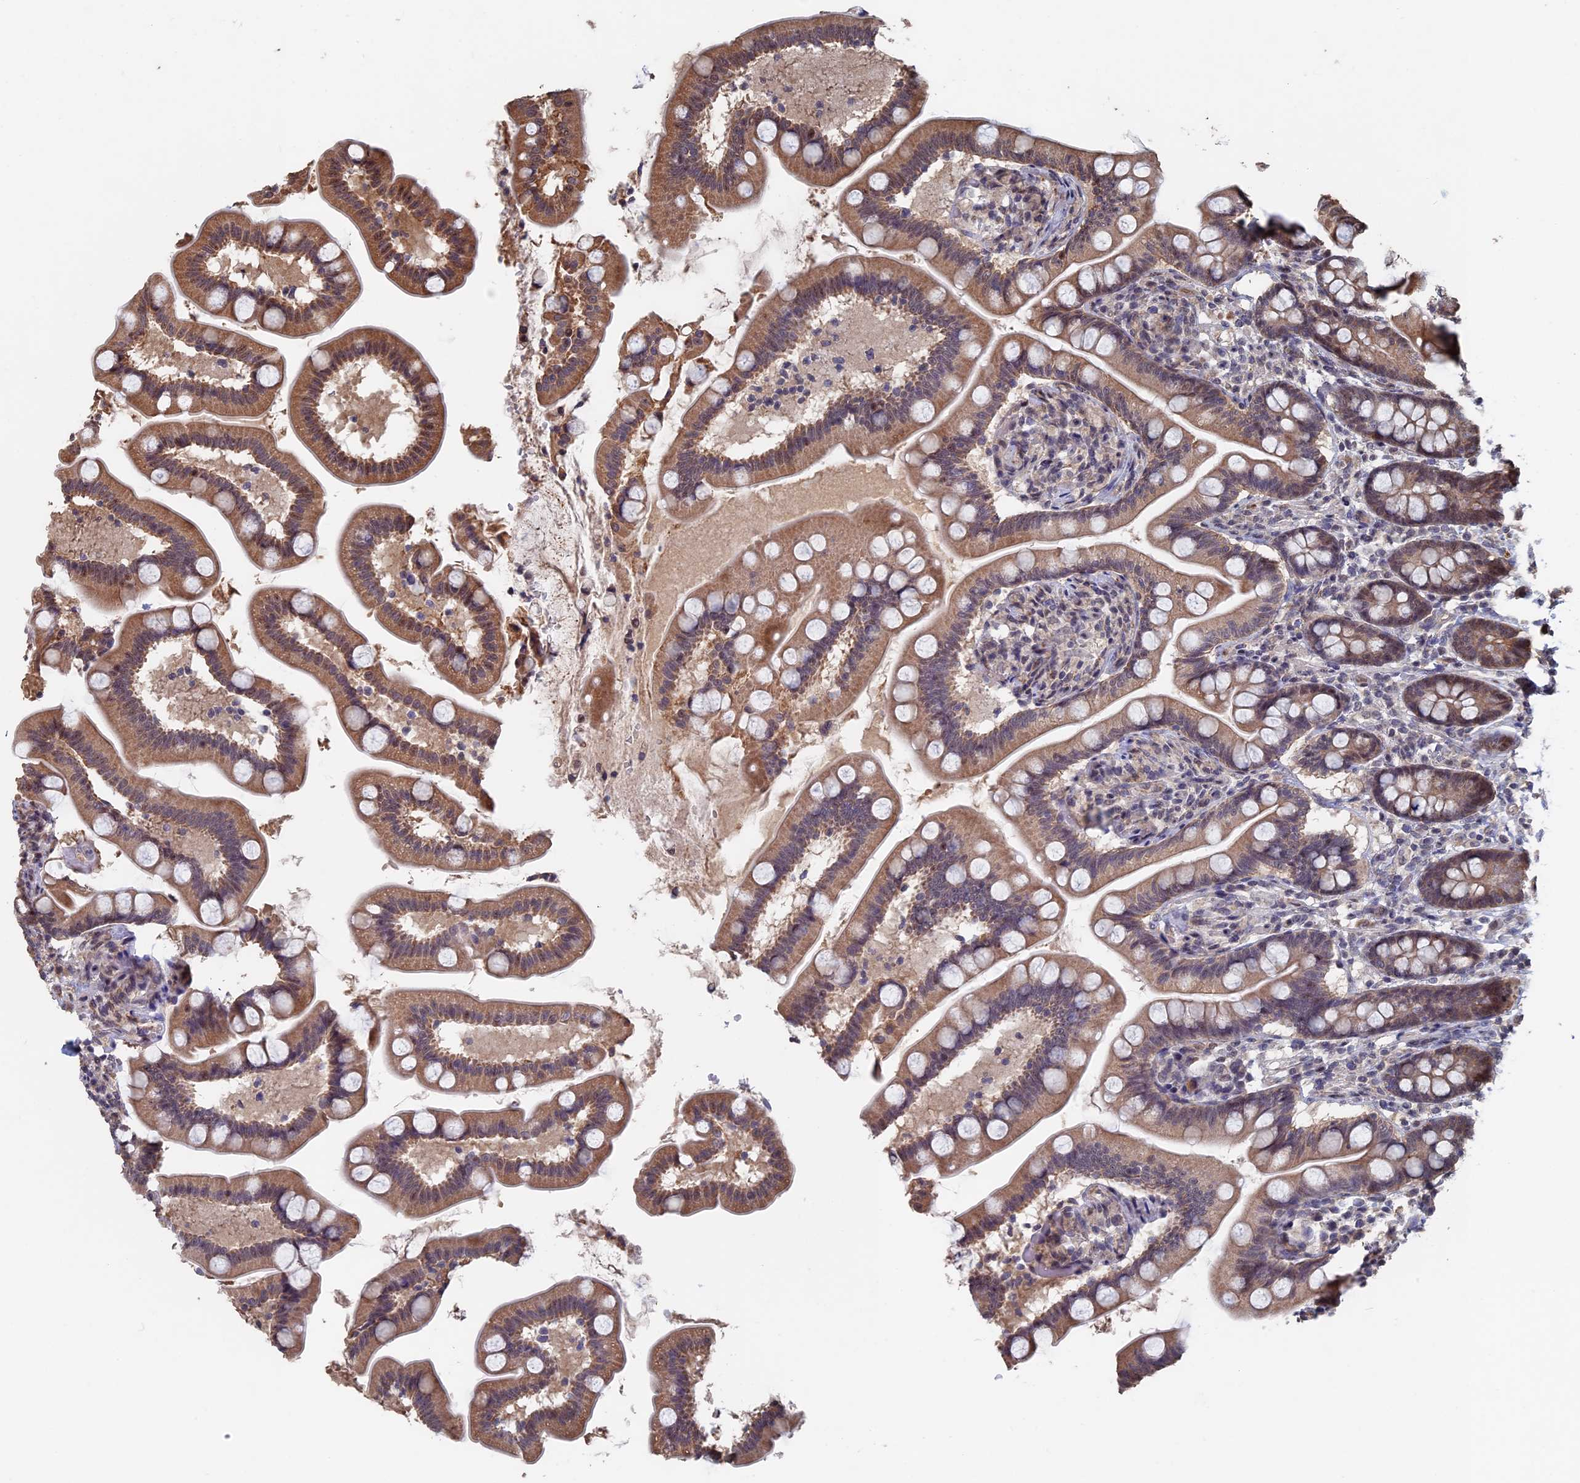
{"staining": {"intensity": "moderate", "quantity": ">75%", "location": "cytoplasmic/membranous"}, "tissue": "small intestine", "cell_type": "Glandular cells", "image_type": "normal", "snomed": [{"axis": "morphology", "description": "Normal tissue, NOS"}, {"axis": "topography", "description": "Small intestine"}], "caption": "IHC of benign human small intestine shows medium levels of moderate cytoplasmic/membranous expression in about >75% of glandular cells.", "gene": "KIAA1328", "patient": {"sex": "female", "age": 64}}